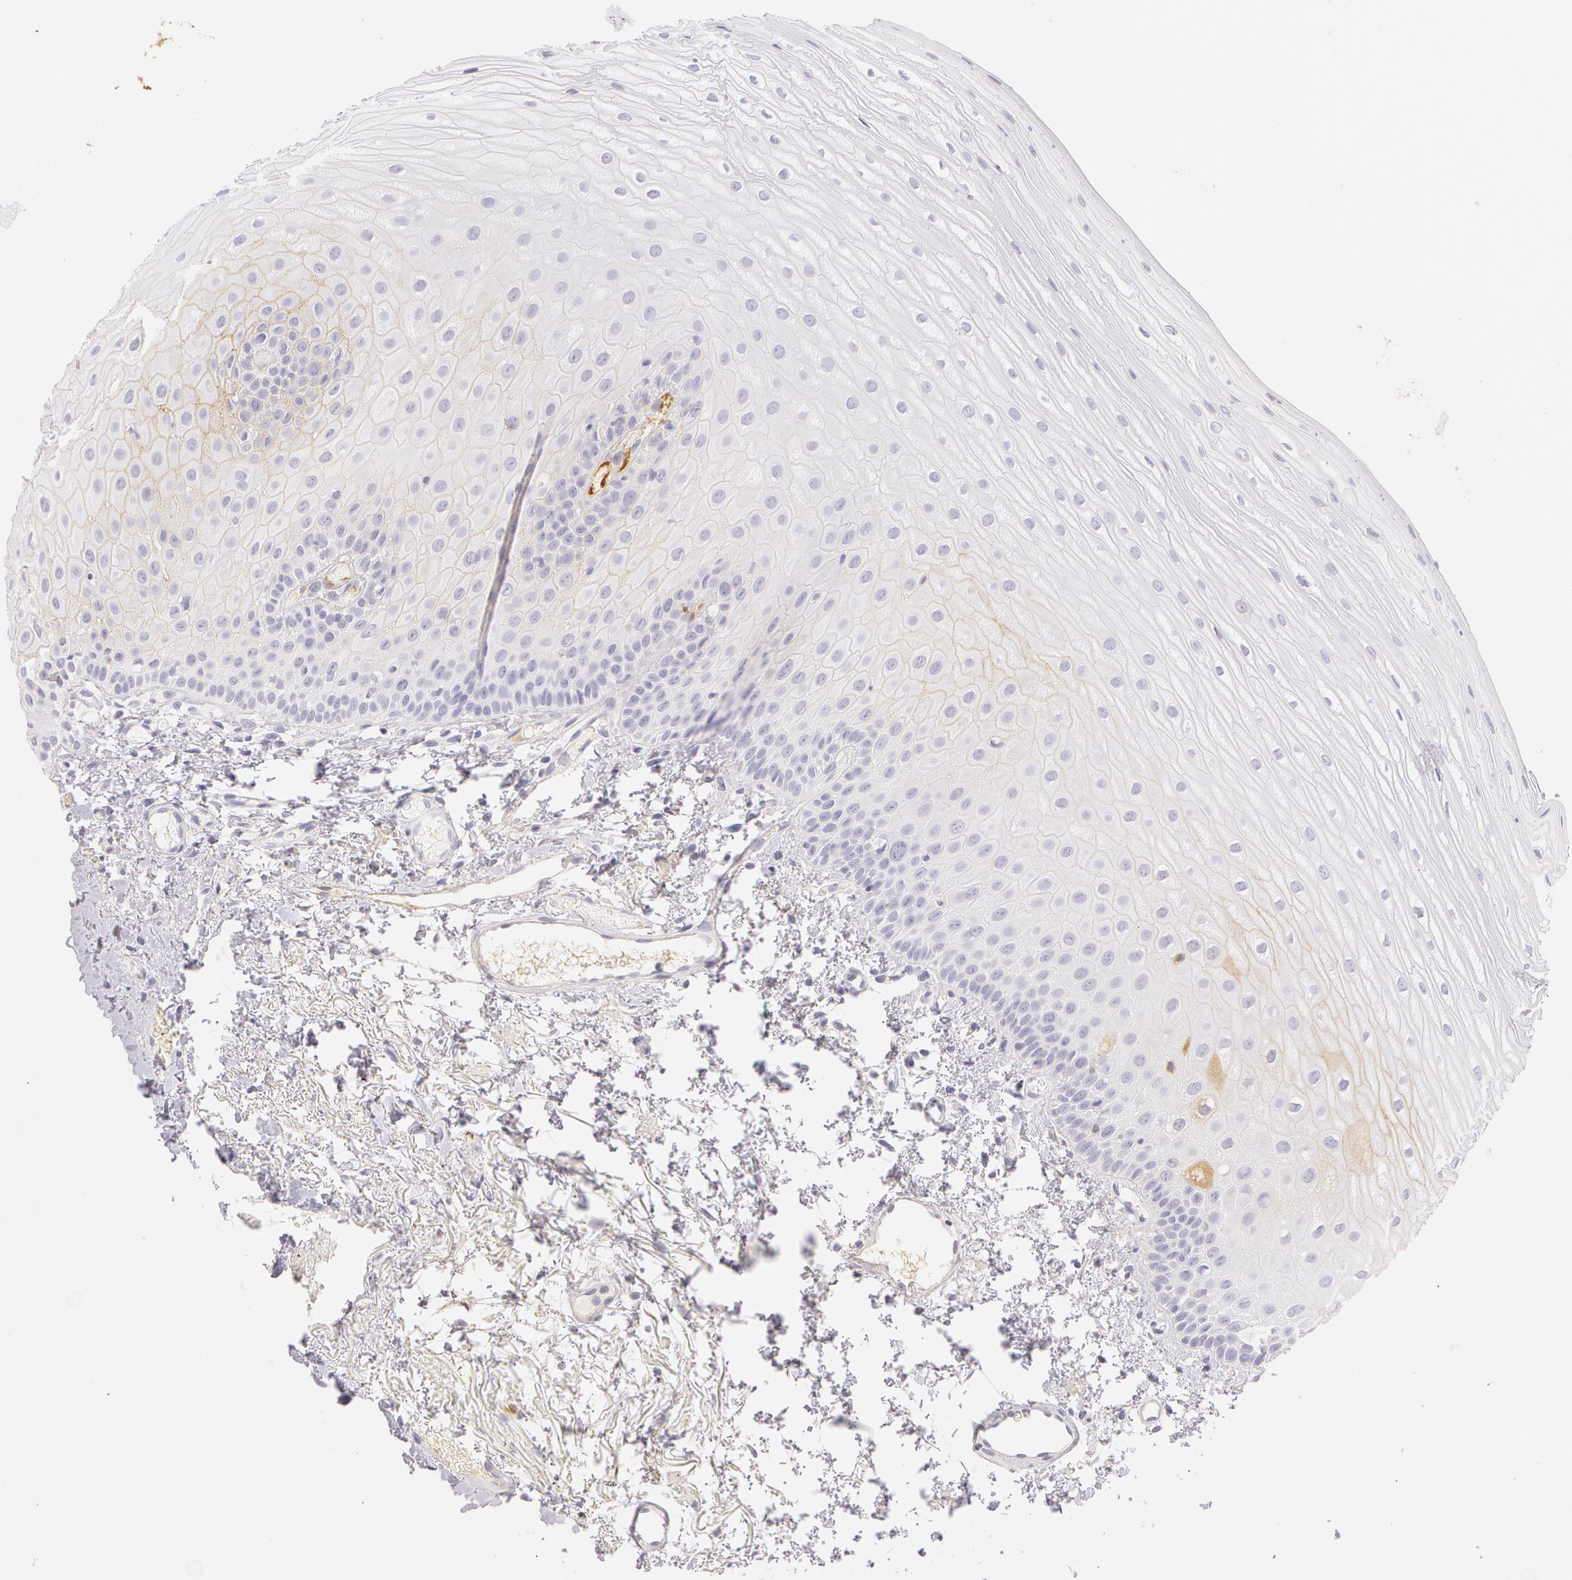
{"staining": {"intensity": "negative", "quantity": "none", "location": "none"}, "tissue": "oral mucosa", "cell_type": "Squamous epithelial cells", "image_type": "normal", "snomed": [{"axis": "morphology", "description": "Normal tissue, NOS"}, {"axis": "topography", "description": "Oral tissue"}], "caption": "Immunohistochemical staining of normal oral mucosa shows no significant staining in squamous epithelial cells.", "gene": "AHSG", "patient": {"sex": "male", "age": 52}}